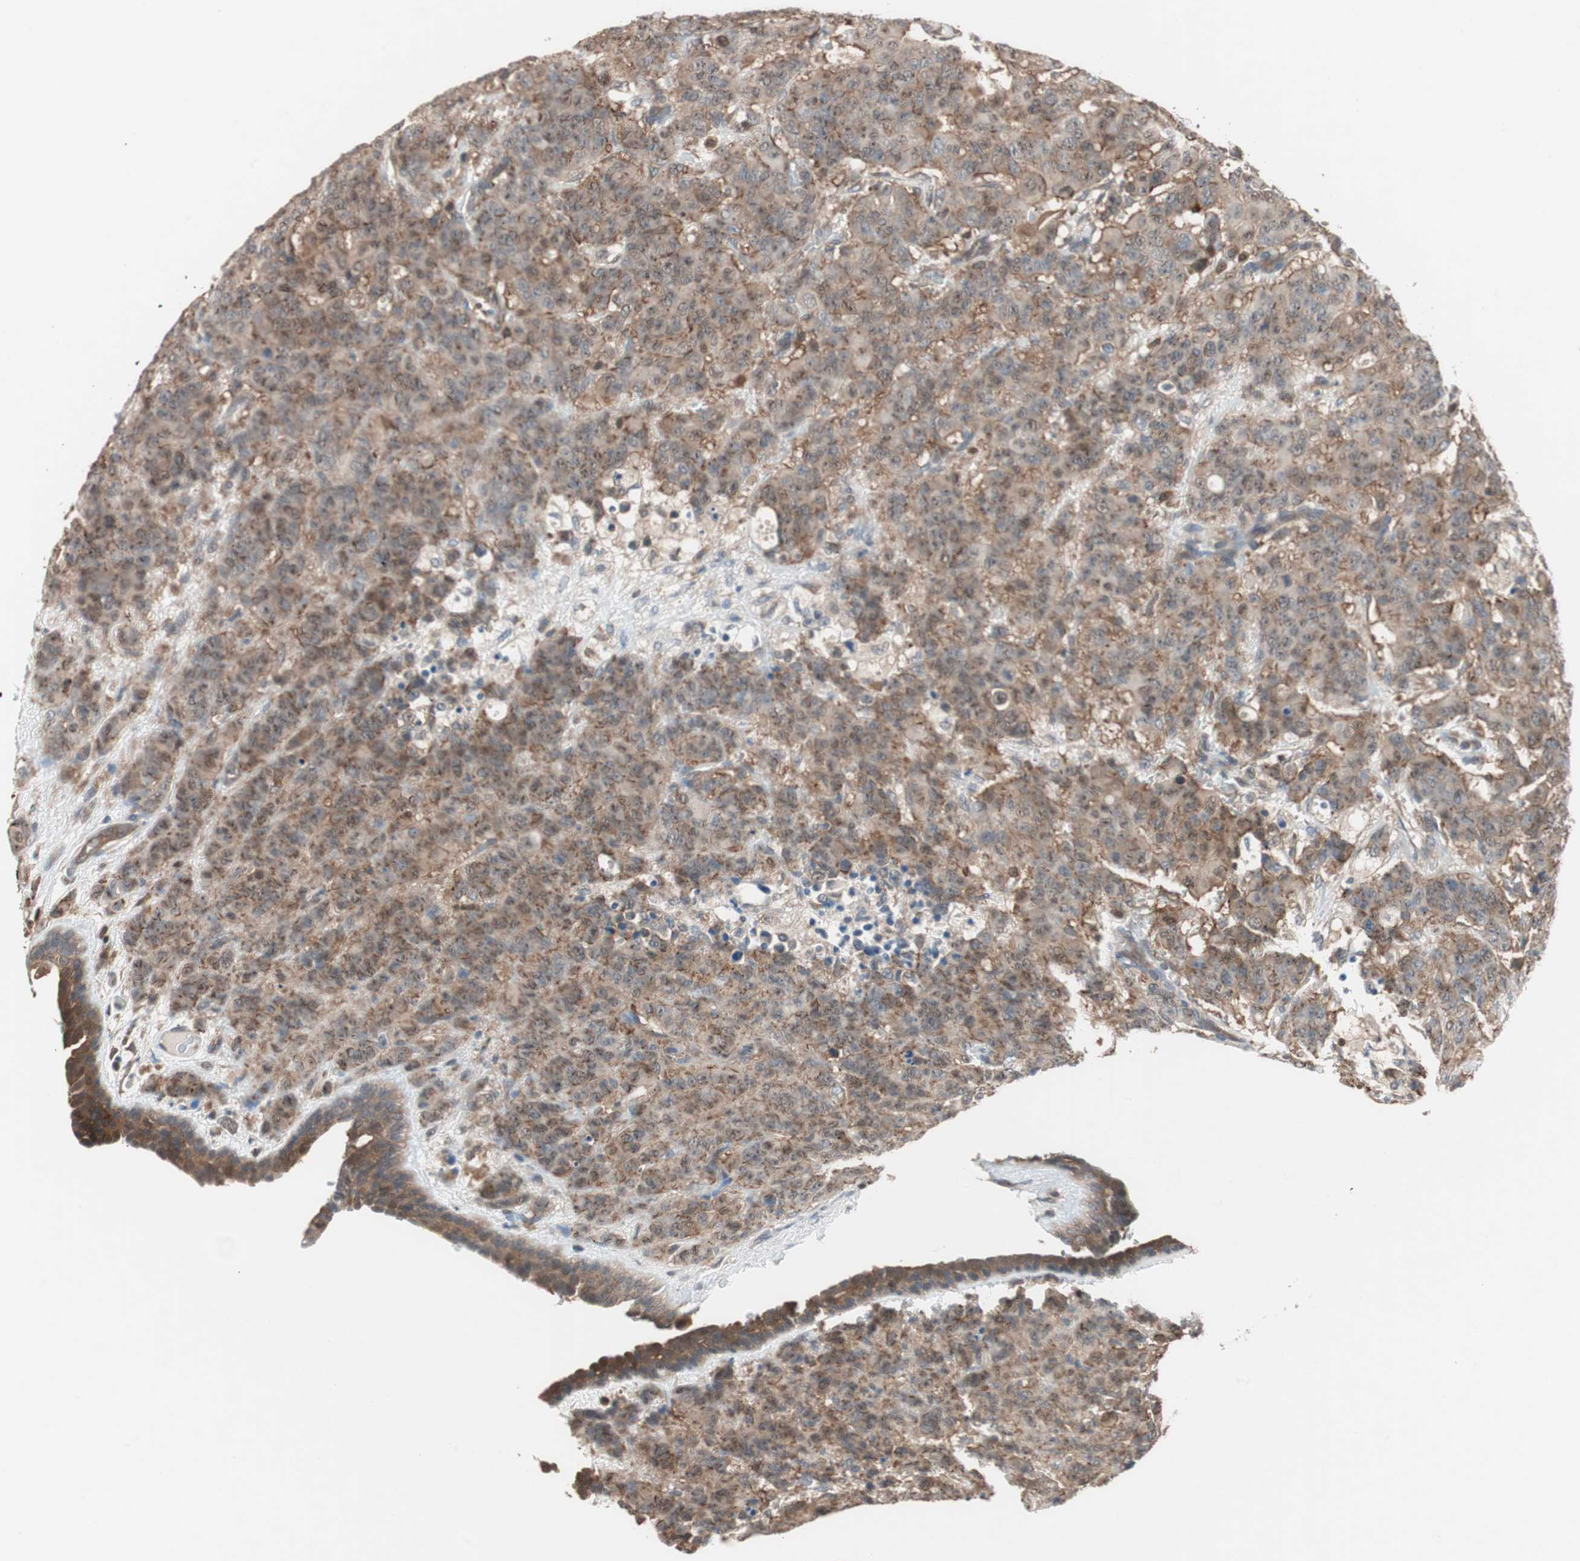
{"staining": {"intensity": "moderate", "quantity": ">75%", "location": "cytoplasmic/membranous"}, "tissue": "breast cancer", "cell_type": "Tumor cells", "image_type": "cancer", "snomed": [{"axis": "morphology", "description": "Duct carcinoma"}, {"axis": "topography", "description": "Breast"}], "caption": "Approximately >75% of tumor cells in breast cancer display moderate cytoplasmic/membranous protein staining as visualized by brown immunohistochemical staining.", "gene": "GALT", "patient": {"sex": "female", "age": 40}}